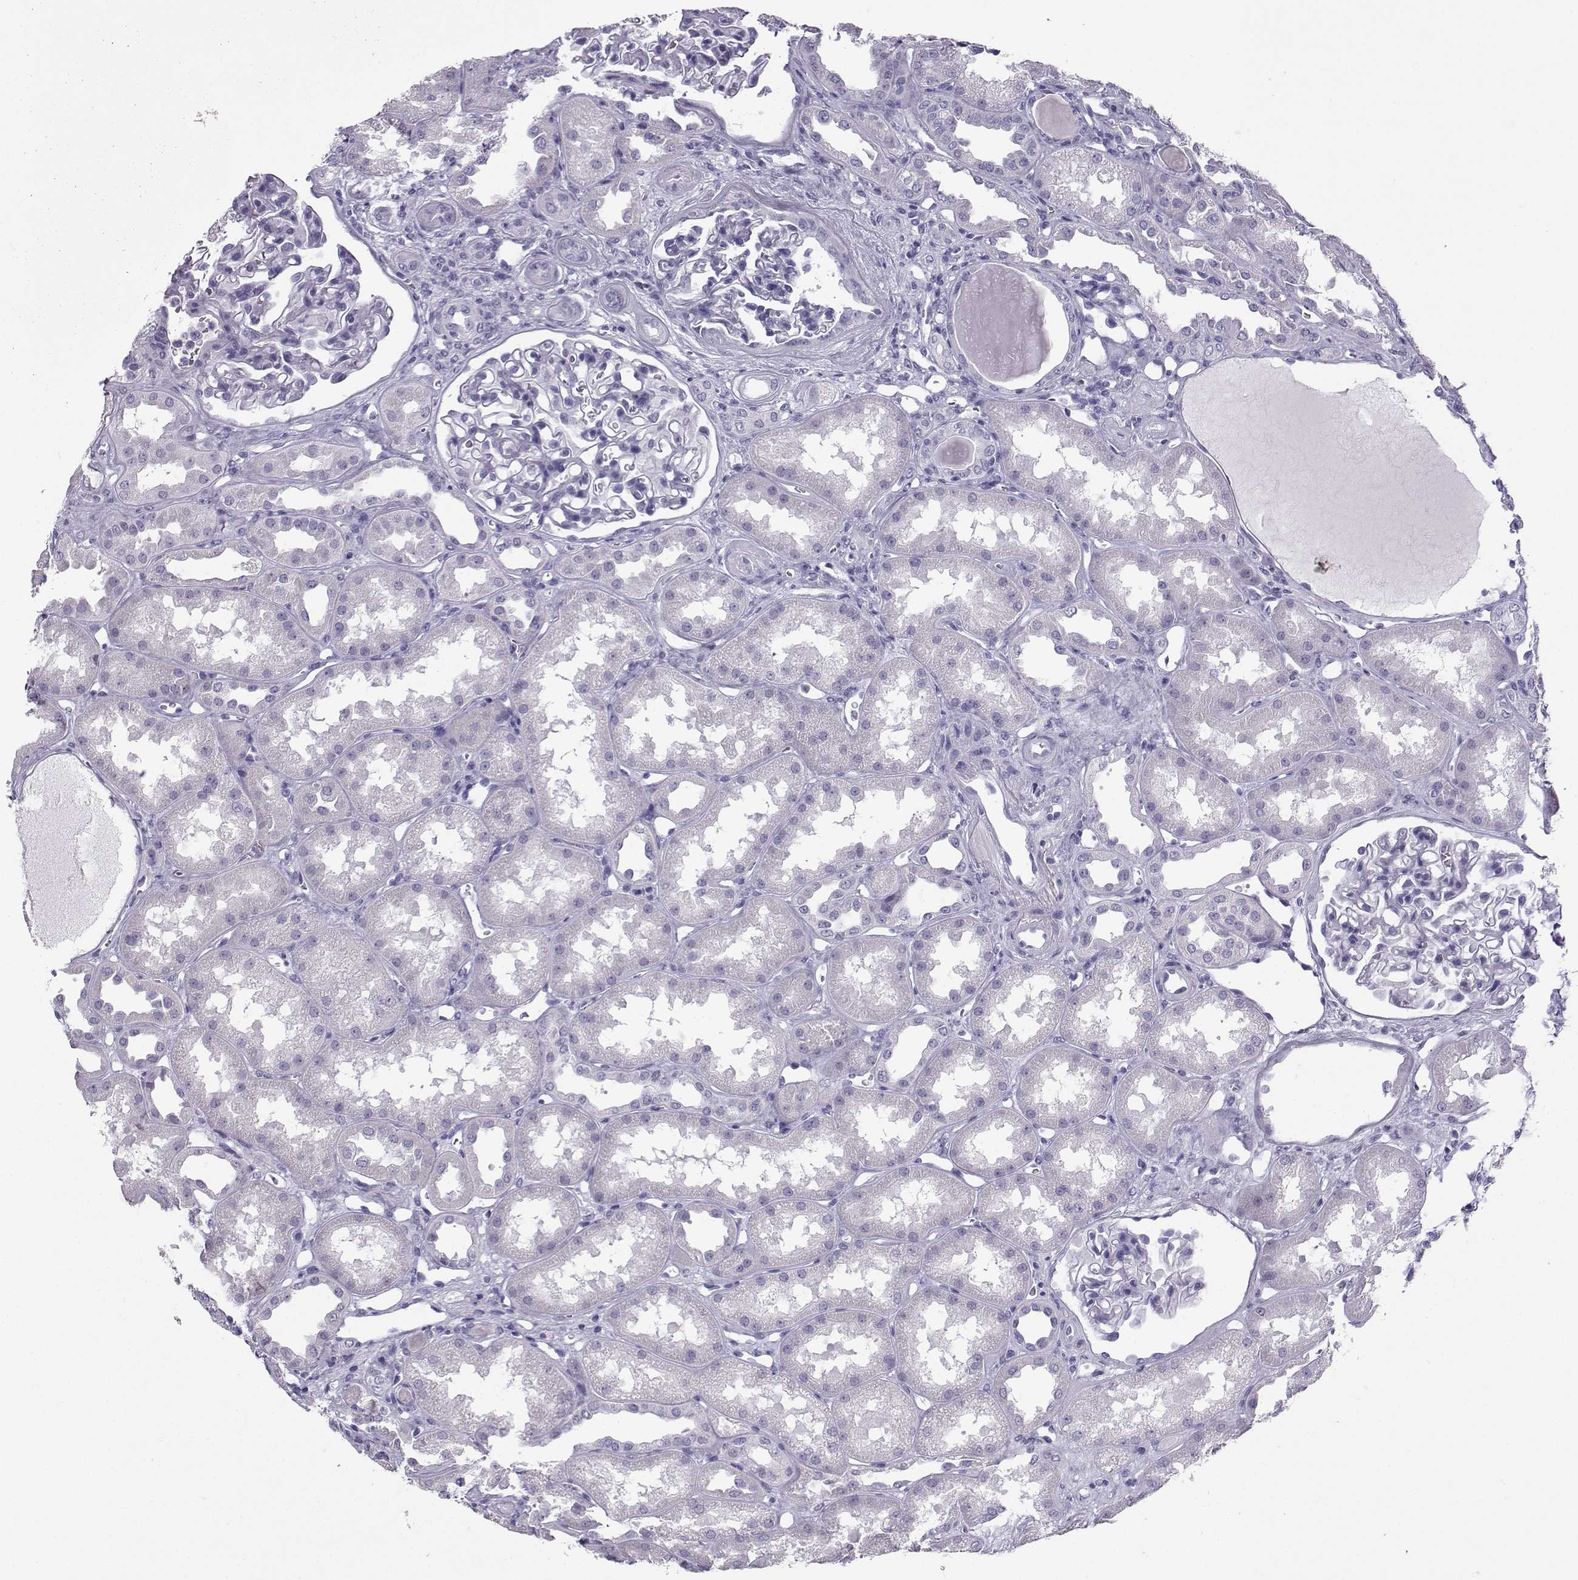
{"staining": {"intensity": "negative", "quantity": "none", "location": "none"}, "tissue": "kidney", "cell_type": "Cells in glomeruli", "image_type": "normal", "snomed": [{"axis": "morphology", "description": "Normal tissue, NOS"}, {"axis": "topography", "description": "Kidney"}], "caption": "High power microscopy photomicrograph of an immunohistochemistry (IHC) histopathology image of normal kidney, revealing no significant positivity in cells in glomeruli.", "gene": "NEFL", "patient": {"sex": "male", "age": 61}}